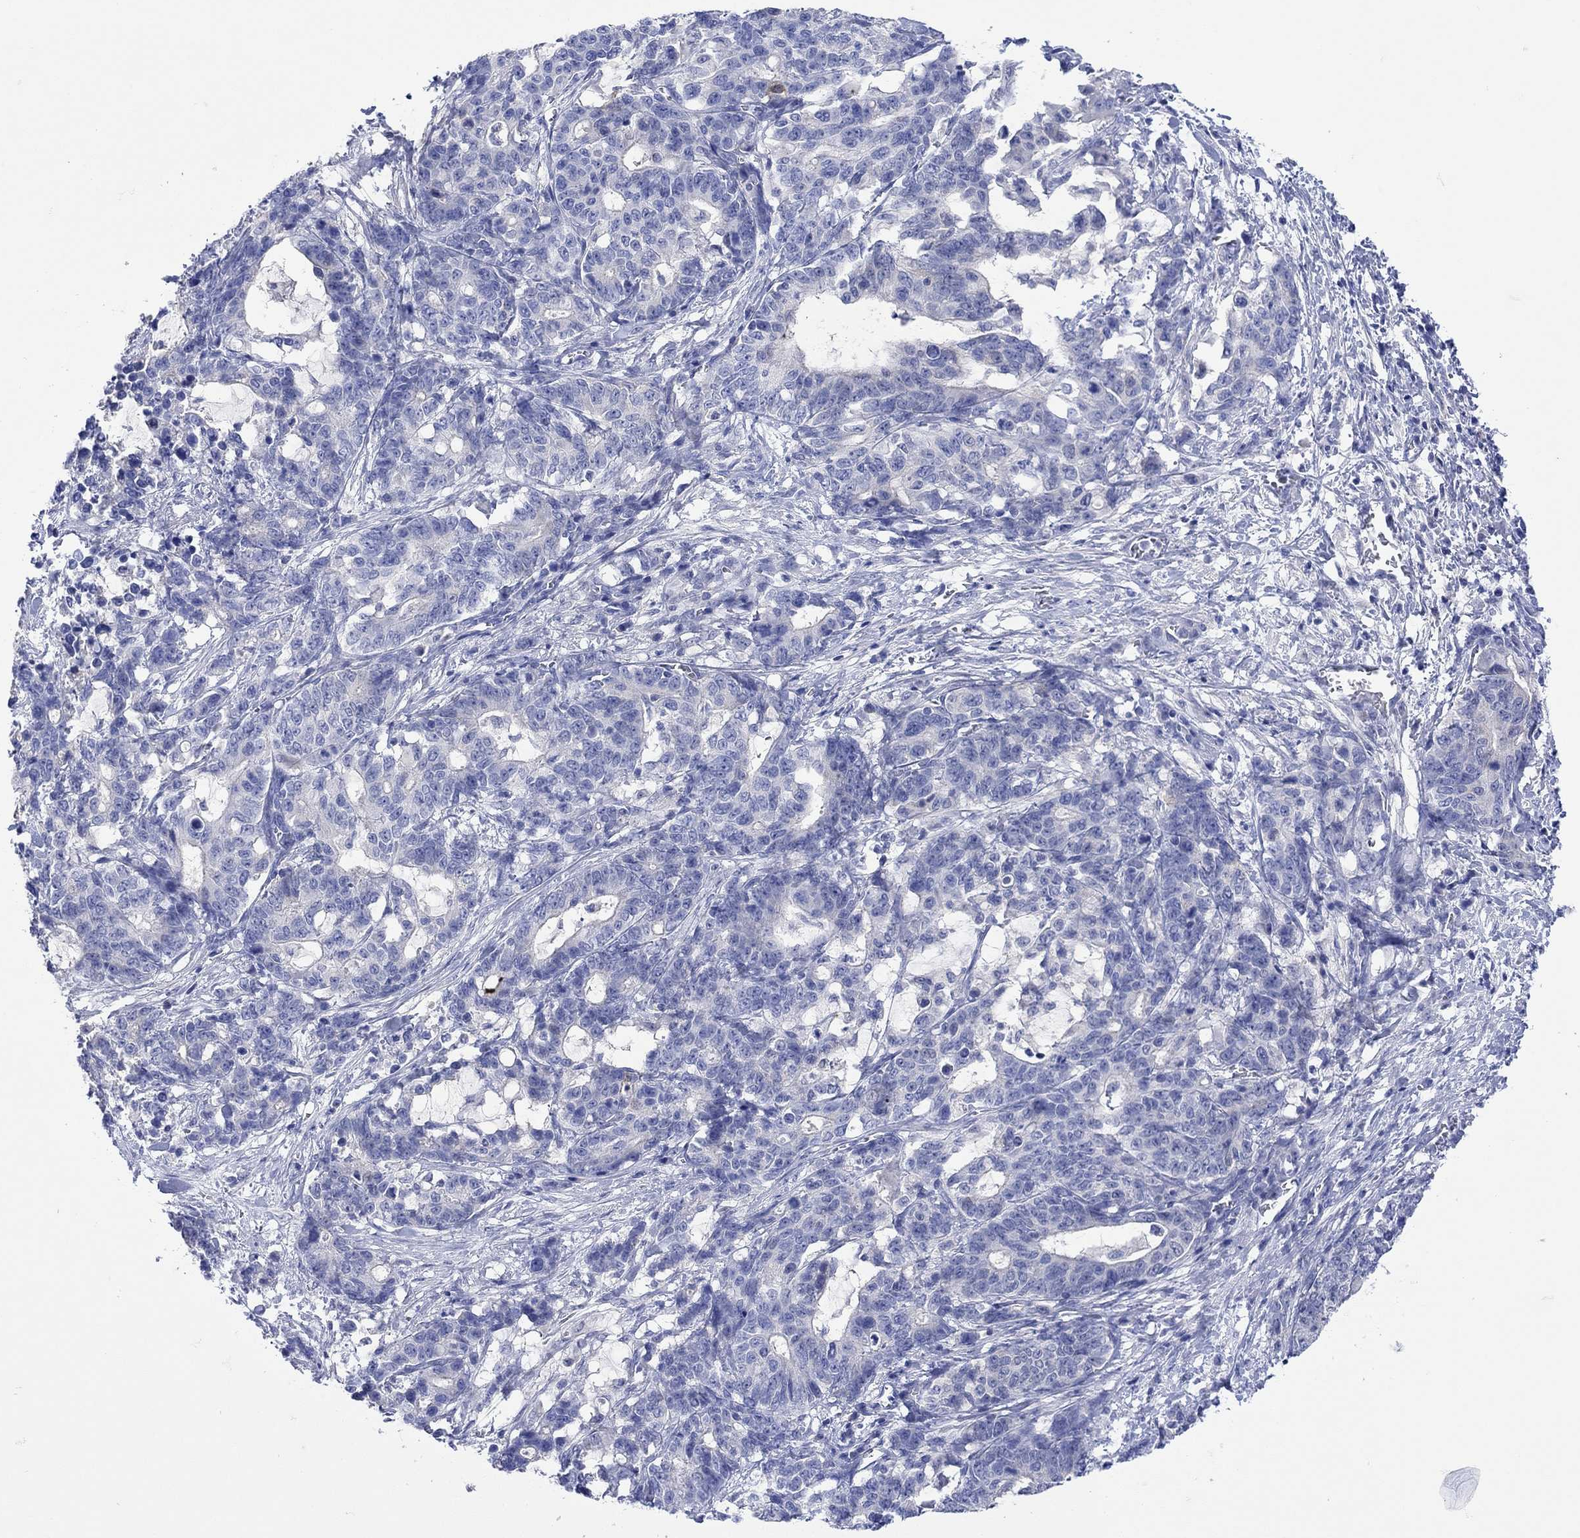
{"staining": {"intensity": "negative", "quantity": "none", "location": "none"}, "tissue": "stomach cancer", "cell_type": "Tumor cells", "image_type": "cancer", "snomed": [{"axis": "morphology", "description": "Normal tissue, NOS"}, {"axis": "morphology", "description": "Adenocarcinoma, NOS"}, {"axis": "topography", "description": "Stomach"}], "caption": "The immunohistochemistry micrograph has no significant positivity in tumor cells of stomach cancer (adenocarcinoma) tissue. Nuclei are stained in blue.", "gene": "MSI1", "patient": {"sex": "female", "age": 64}}